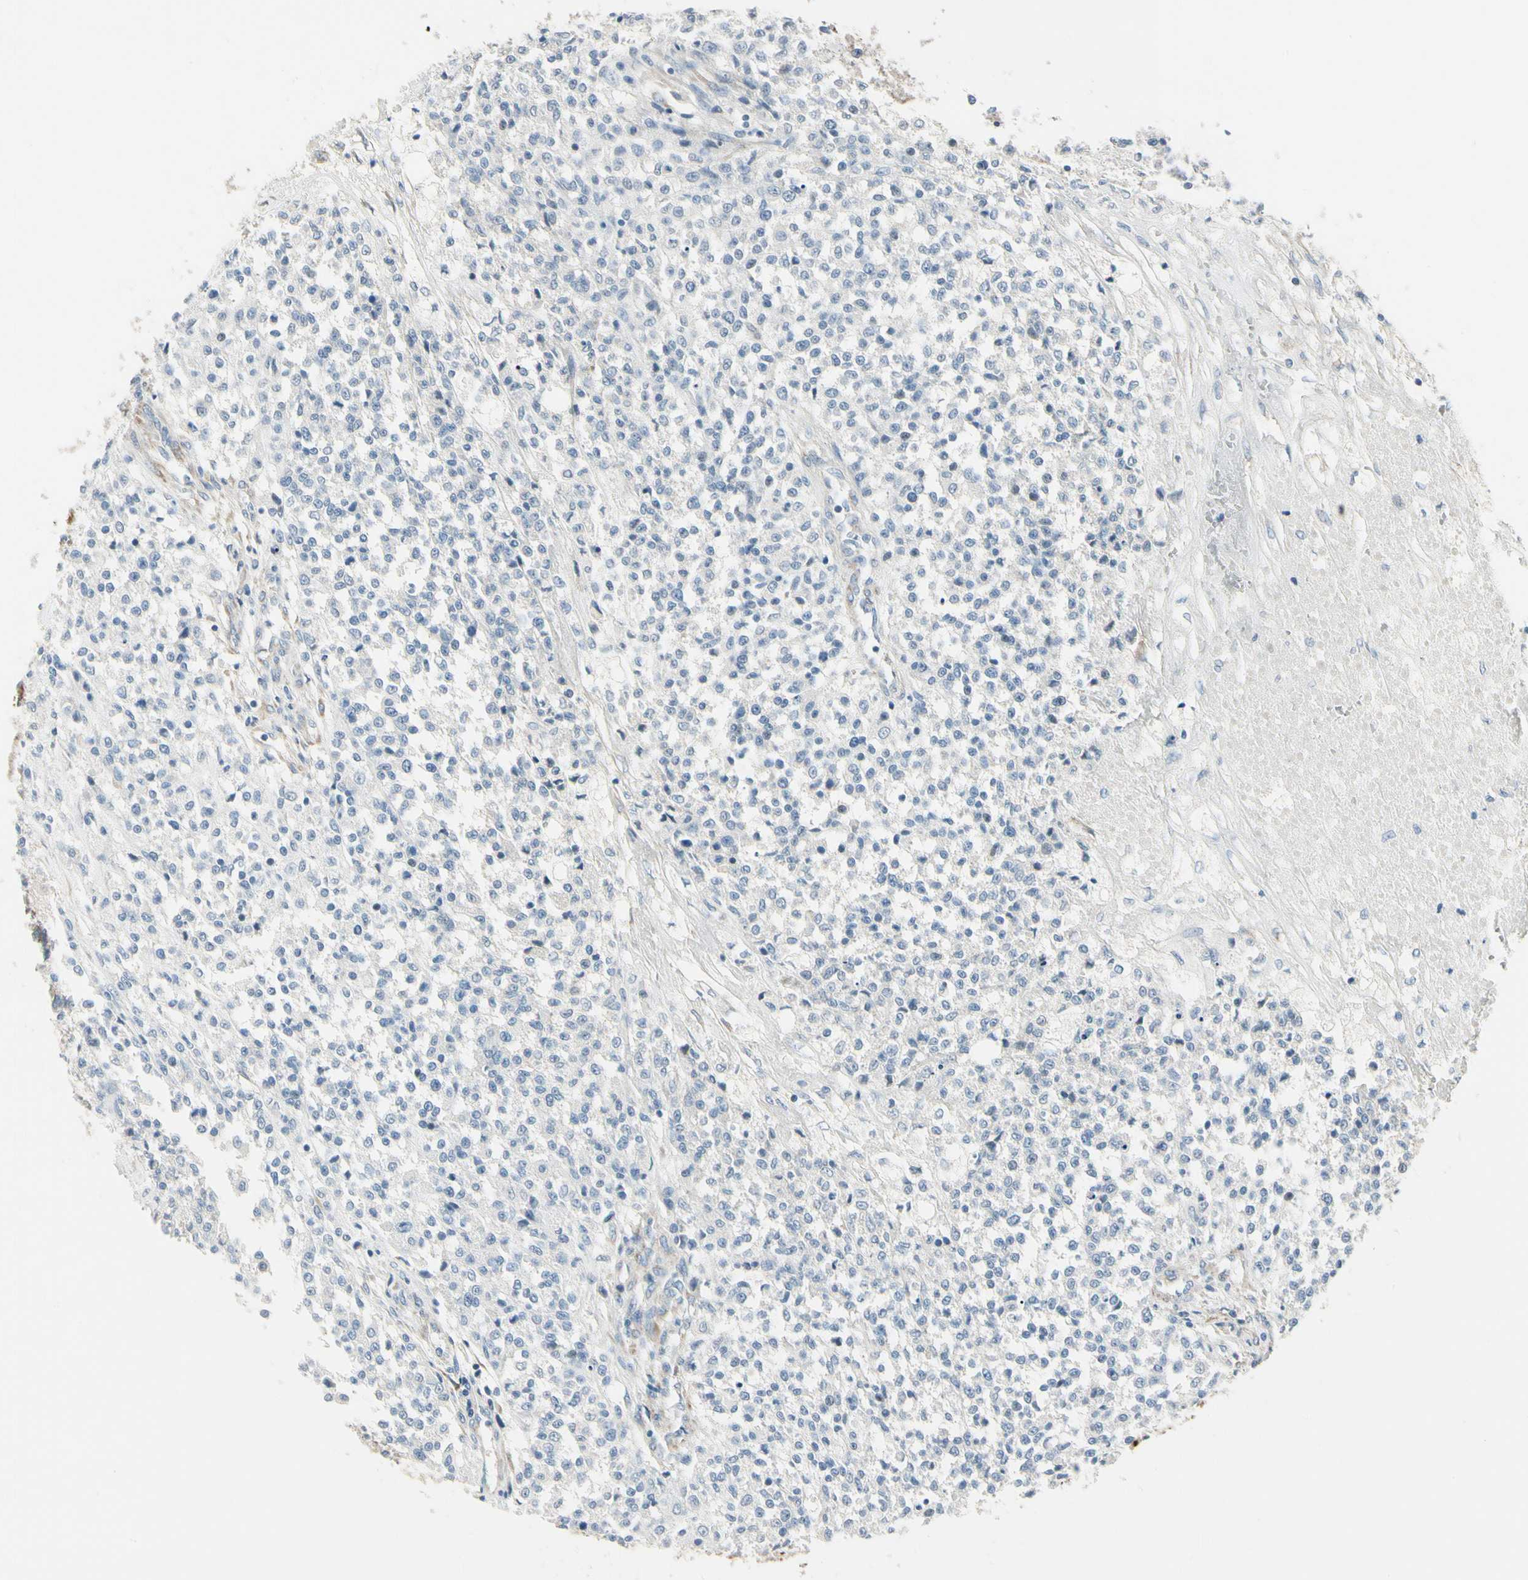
{"staining": {"intensity": "negative", "quantity": "none", "location": "none"}, "tissue": "testis cancer", "cell_type": "Tumor cells", "image_type": "cancer", "snomed": [{"axis": "morphology", "description": "Seminoma, NOS"}, {"axis": "topography", "description": "Testis"}], "caption": "Immunohistochemical staining of human seminoma (testis) displays no significant expression in tumor cells.", "gene": "DUSP12", "patient": {"sex": "male", "age": 59}}